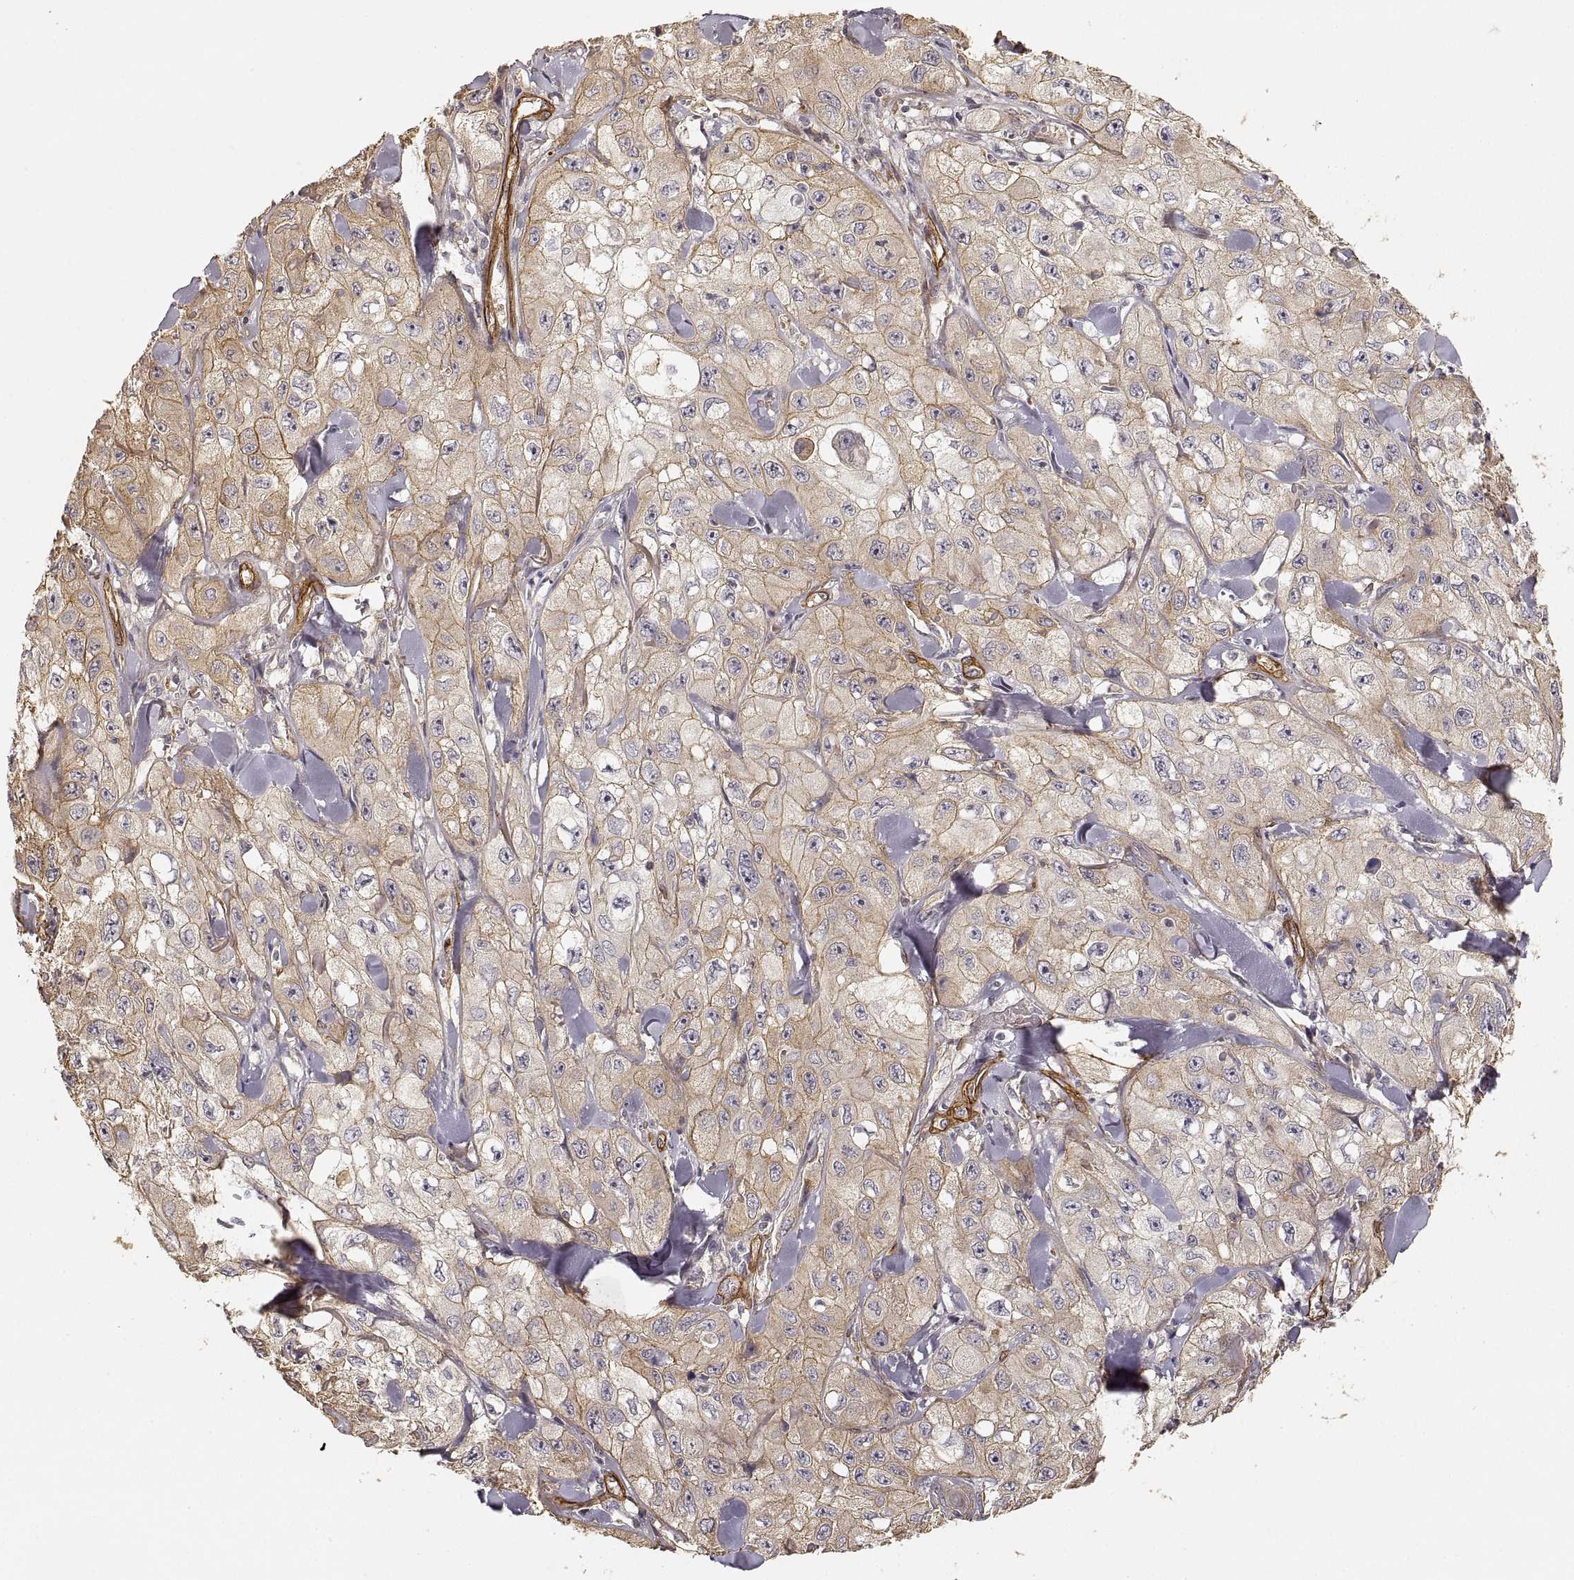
{"staining": {"intensity": "weak", "quantity": ">75%", "location": "cytoplasmic/membranous"}, "tissue": "skin cancer", "cell_type": "Tumor cells", "image_type": "cancer", "snomed": [{"axis": "morphology", "description": "Squamous cell carcinoma, NOS"}, {"axis": "topography", "description": "Skin"}, {"axis": "topography", "description": "Subcutis"}], "caption": "Skin squamous cell carcinoma stained with a brown dye shows weak cytoplasmic/membranous positive positivity in about >75% of tumor cells.", "gene": "LAMA4", "patient": {"sex": "male", "age": 73}}